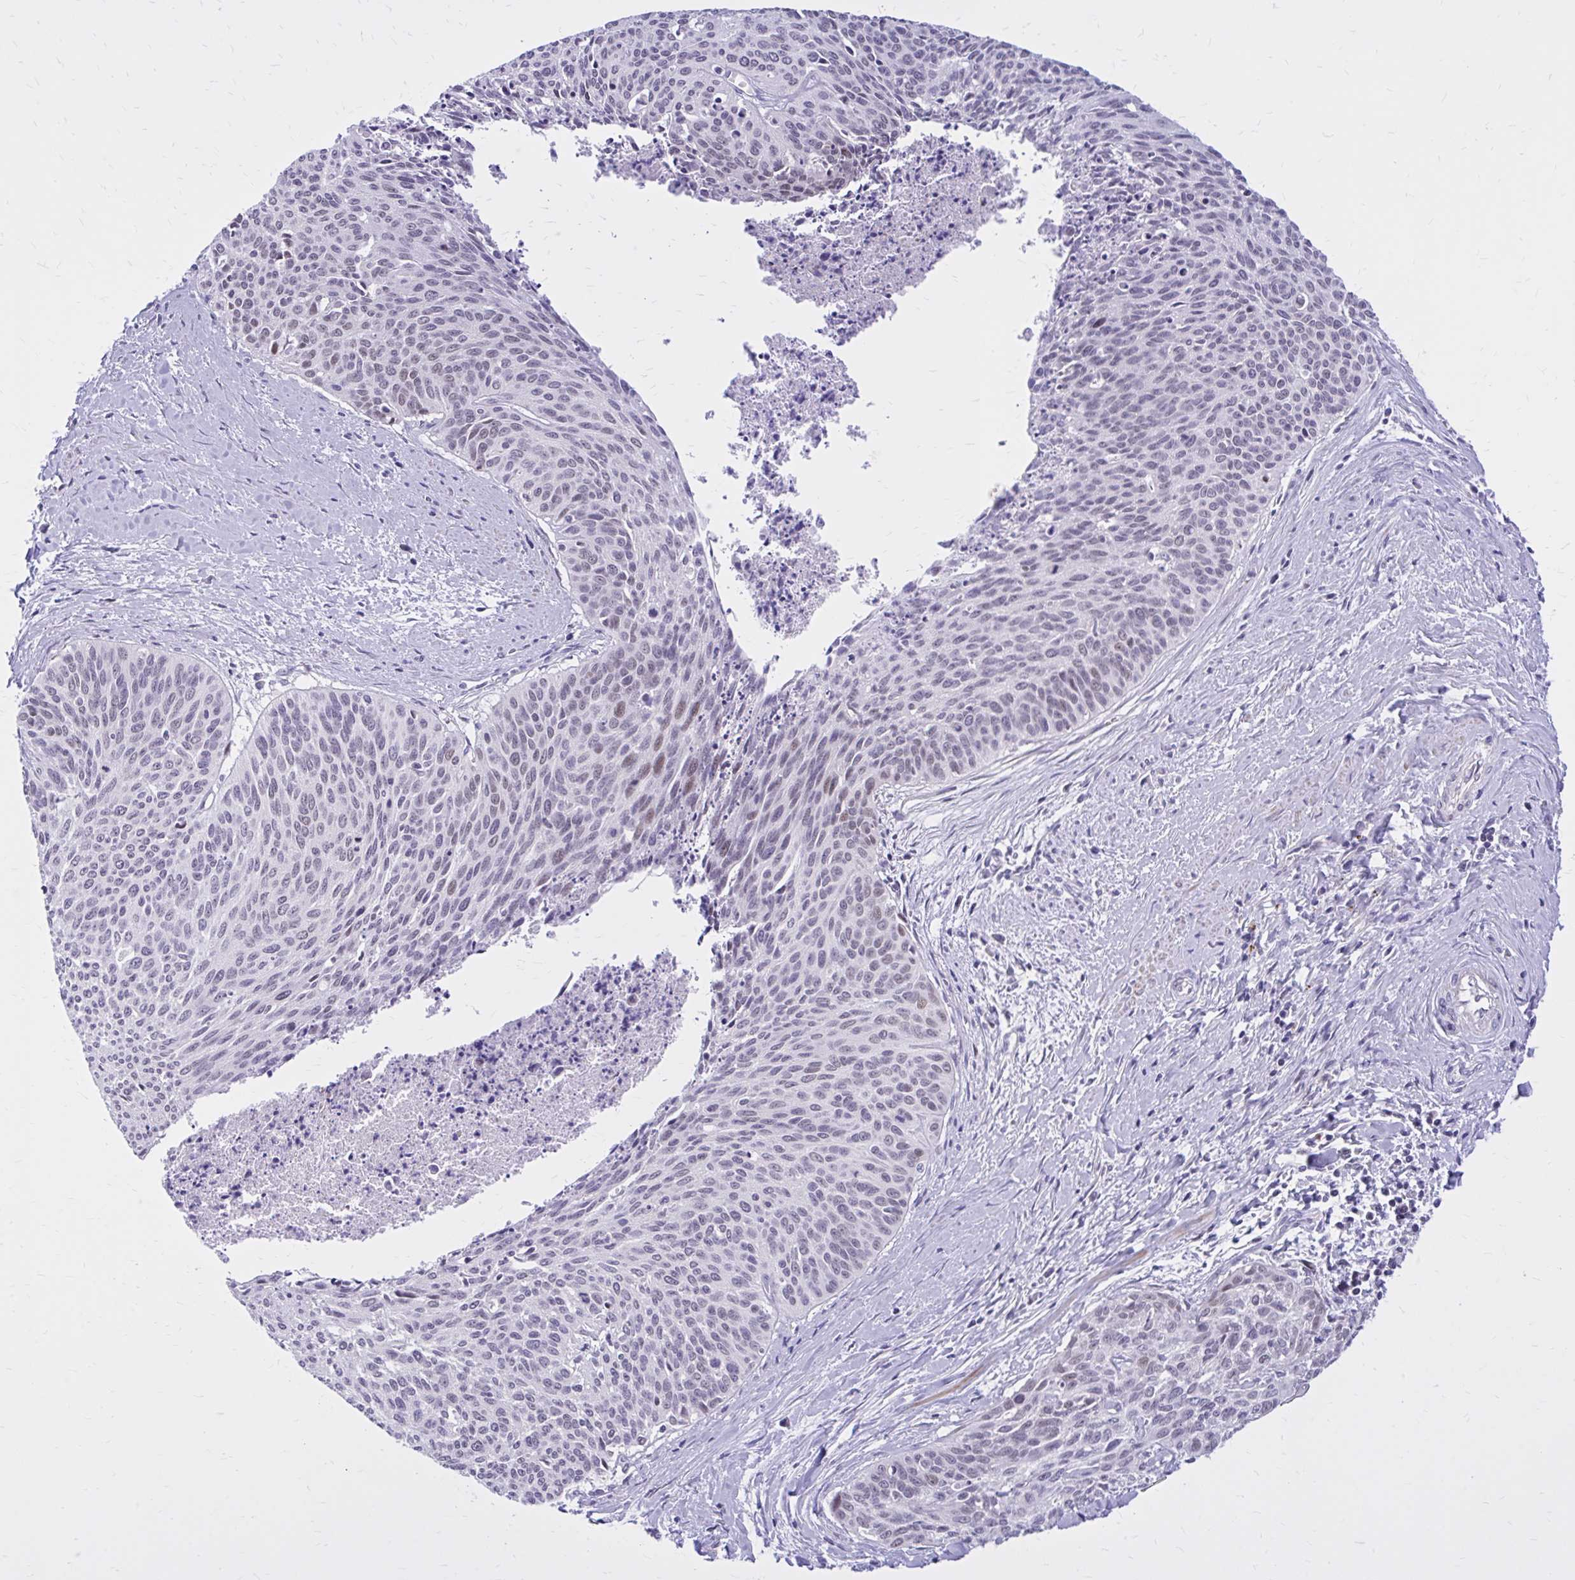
{"staining": {"intensity": "weak", "quantity": "25%-75%", "location": "nuclear"}, "tissue": "cervical cancer", "cell_type": "Tumor cells", "image_type": "cancer", "snomed": [{"axis": "morphology", "description": "Squamous cell carcinoma, NOS"}, {"axis": "topography", "description": "Cervix"}], "caption": "Immunohistochemistry micrograph of cervical cancer (squamous cell carcinoma) stained for a protein (brown), which displays low levels of weak nuclear staining in approximately 25%-75% of tumor cells.", "gene": "ZBTB25", "patient": {"sex": "female", "age": 55}}